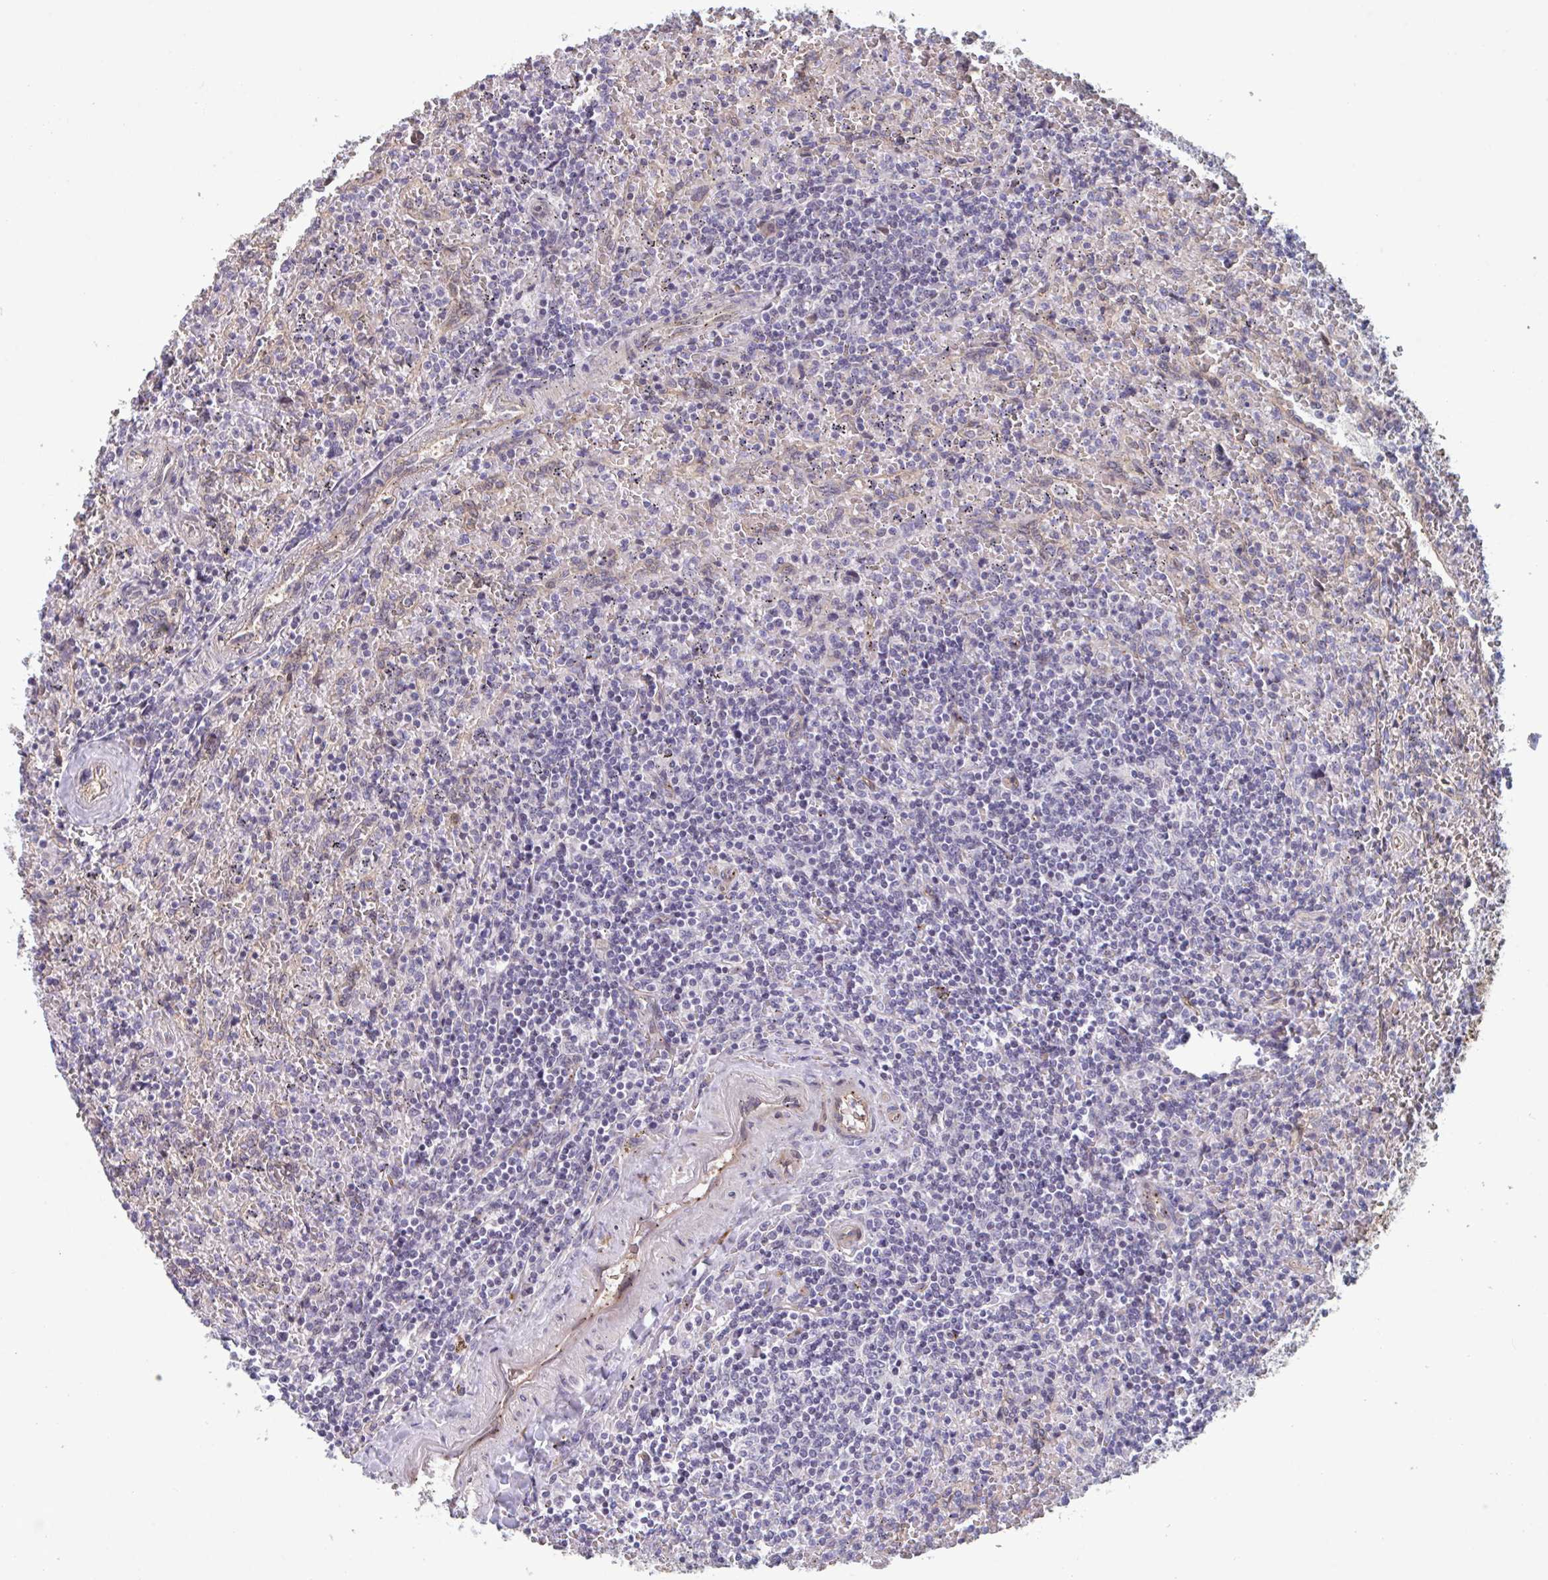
{"staining": {"intensity": "negative", "quantity": "none", "location": "none"}, "tissue": "lymphoma", "cell_type": "Tumor cells", "image_type": "cancer", "snomed": [{"axis": "morphology", "description": "Malignant lymphoma, non-Hodgkin's type, Low grade"}, {"axis": "topography", "description": "Spleen"}], "caption": "Immunohistochemistry (IHC) micrograph of lymphoma stained for a protein (brown), which exhibits no expression in tumor cells. Brightfield microscopy of immunohistochemistry (IHC) stained with DAB (3,3'-diaminobenzidine) (brown) and hematoxylin (blue), captured at high magnification.", "gene": "TNFSF10", "patient": {"sex": "female", "age": 64}}